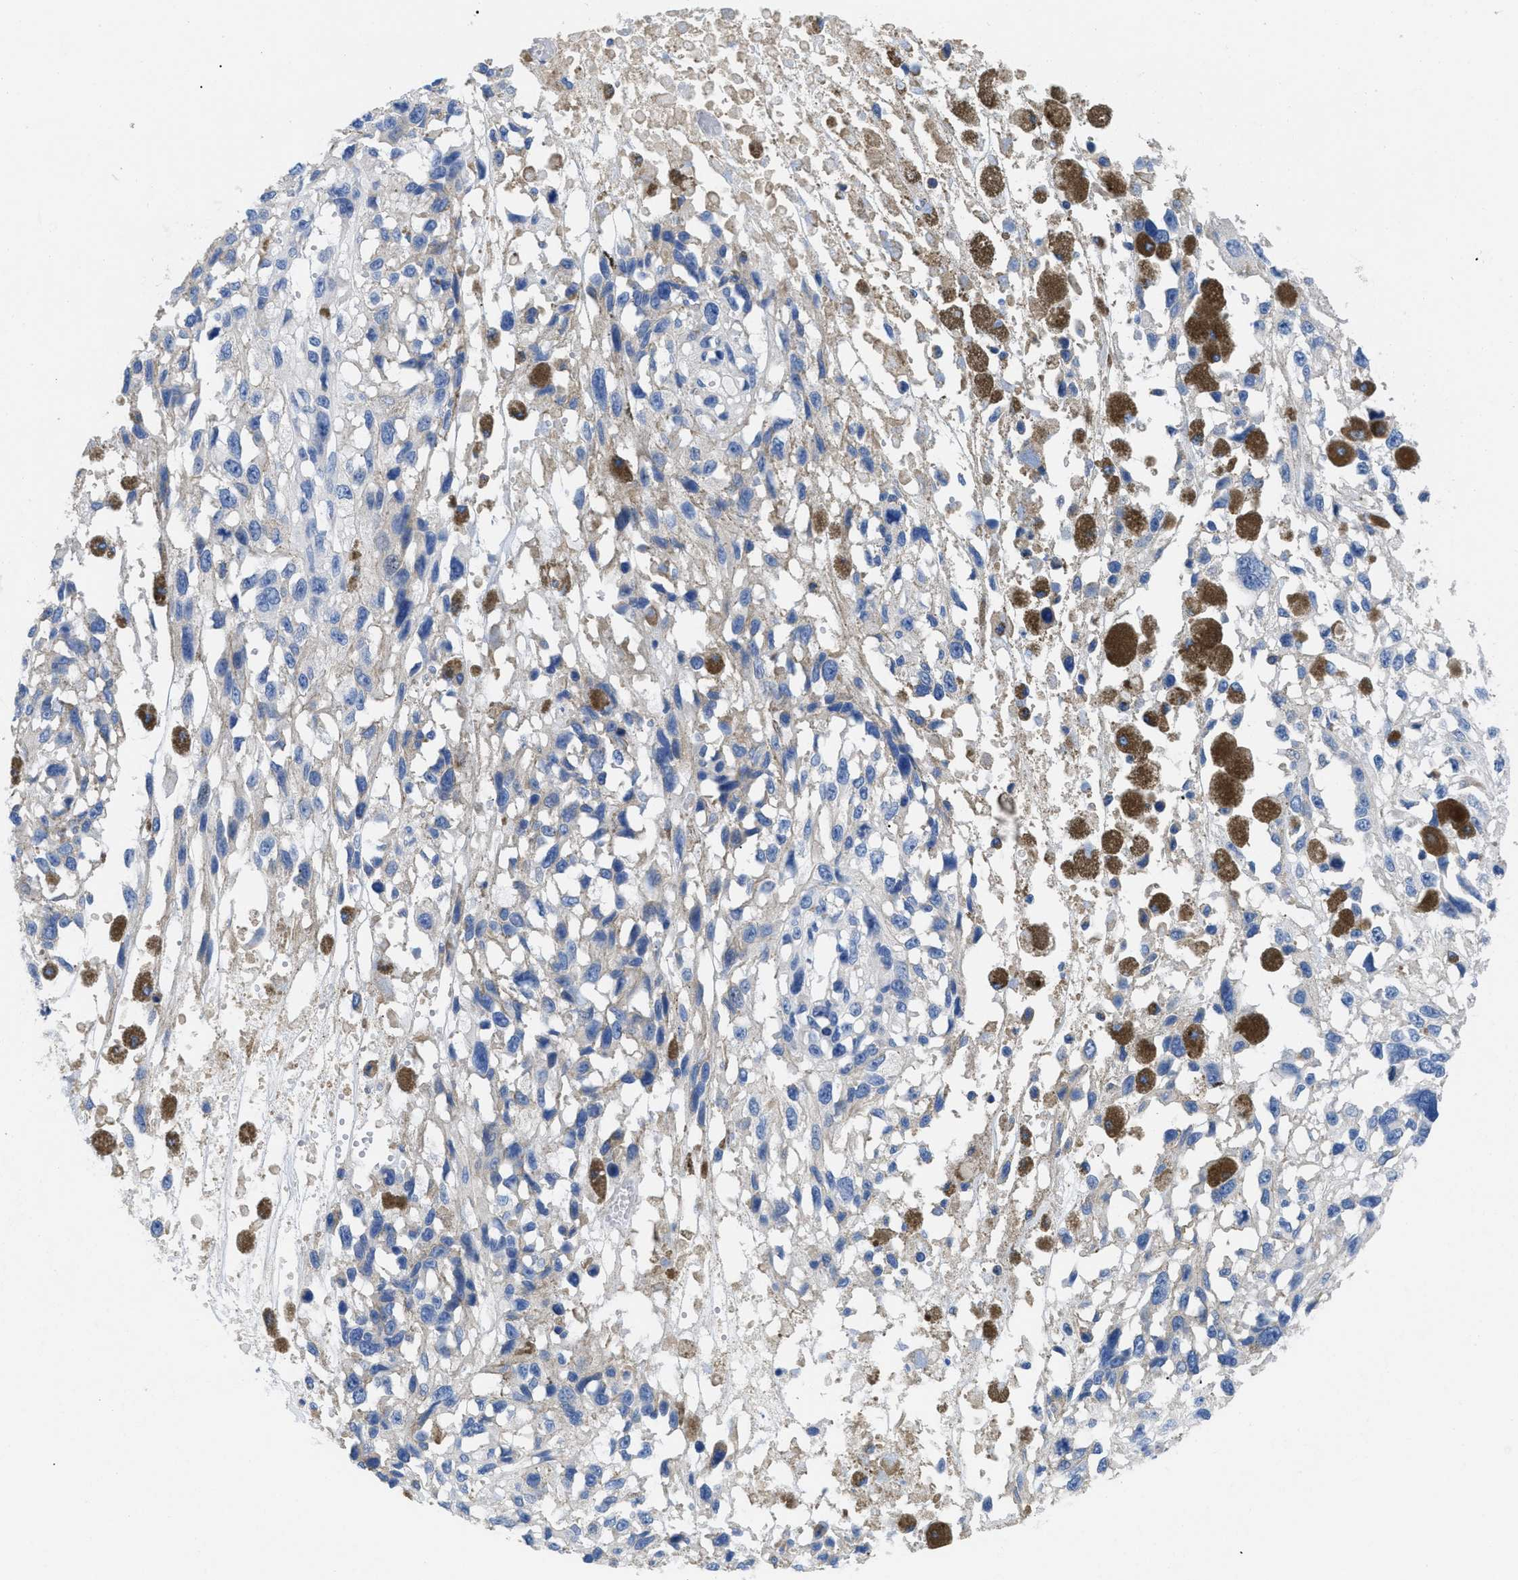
{"staining": {"intensity": "negative", "quantity": "none", "location": "none"}, "tissue": "melanoma", "cell_type": "Tumor cells", "image_type": "cancer", "snomed": [{"axis": "morphology", "description": "Malignant melanoma, Metastatic site"}, {"axis": "topography", "description": "Lymph node"}], "caption": "Tumor cells are negative for brown protein staining in malignant melanoma (metastatic site). (DAB IHC, high magnification).", "gene": "HLA-DPA1", "patient": {"sex": "male", "age": 59}}